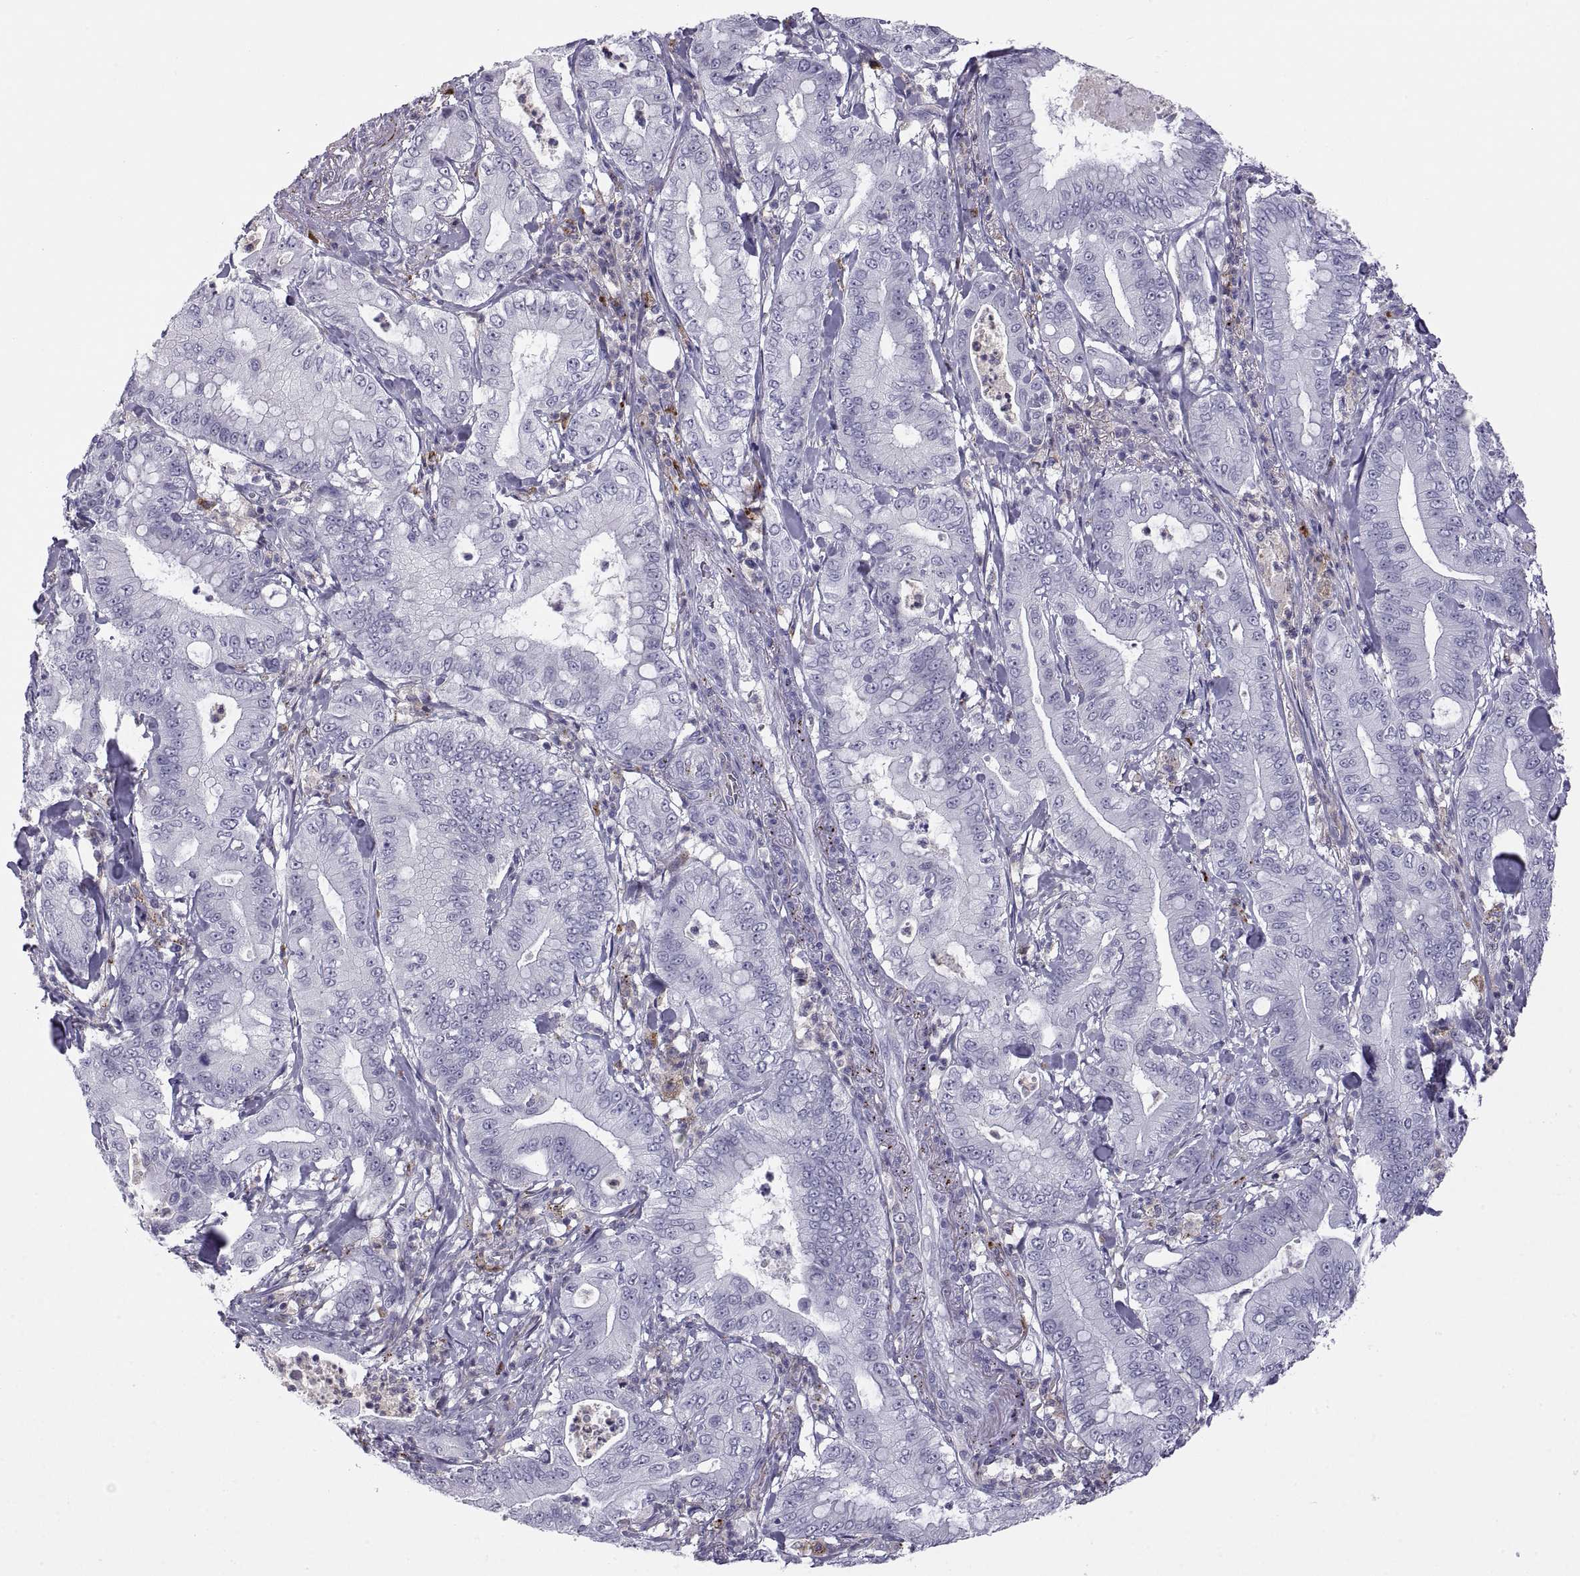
{"staining": {"intensity": "negative", "quantity": "none", "location": "none"}, "tissue": "pancreatic cancer", "cell_type": "Tumor cells", "image_type": "cancer", "snomed": [{"axis": "morphology", "description": "Adenocarcinoma, NOS"}, {"axis": "topography", "description": "Pancreas"}], "caption": "Immunohistochemistry (IHC) histopathology image of human pancreatic cancer (adenocarcinoma) stained for a protein (brown), which reveals no staining in tumor cells. Nuclei are stained in blue.", "gene": "RGS19", "patient": {"sex": "male", "age": 71}}